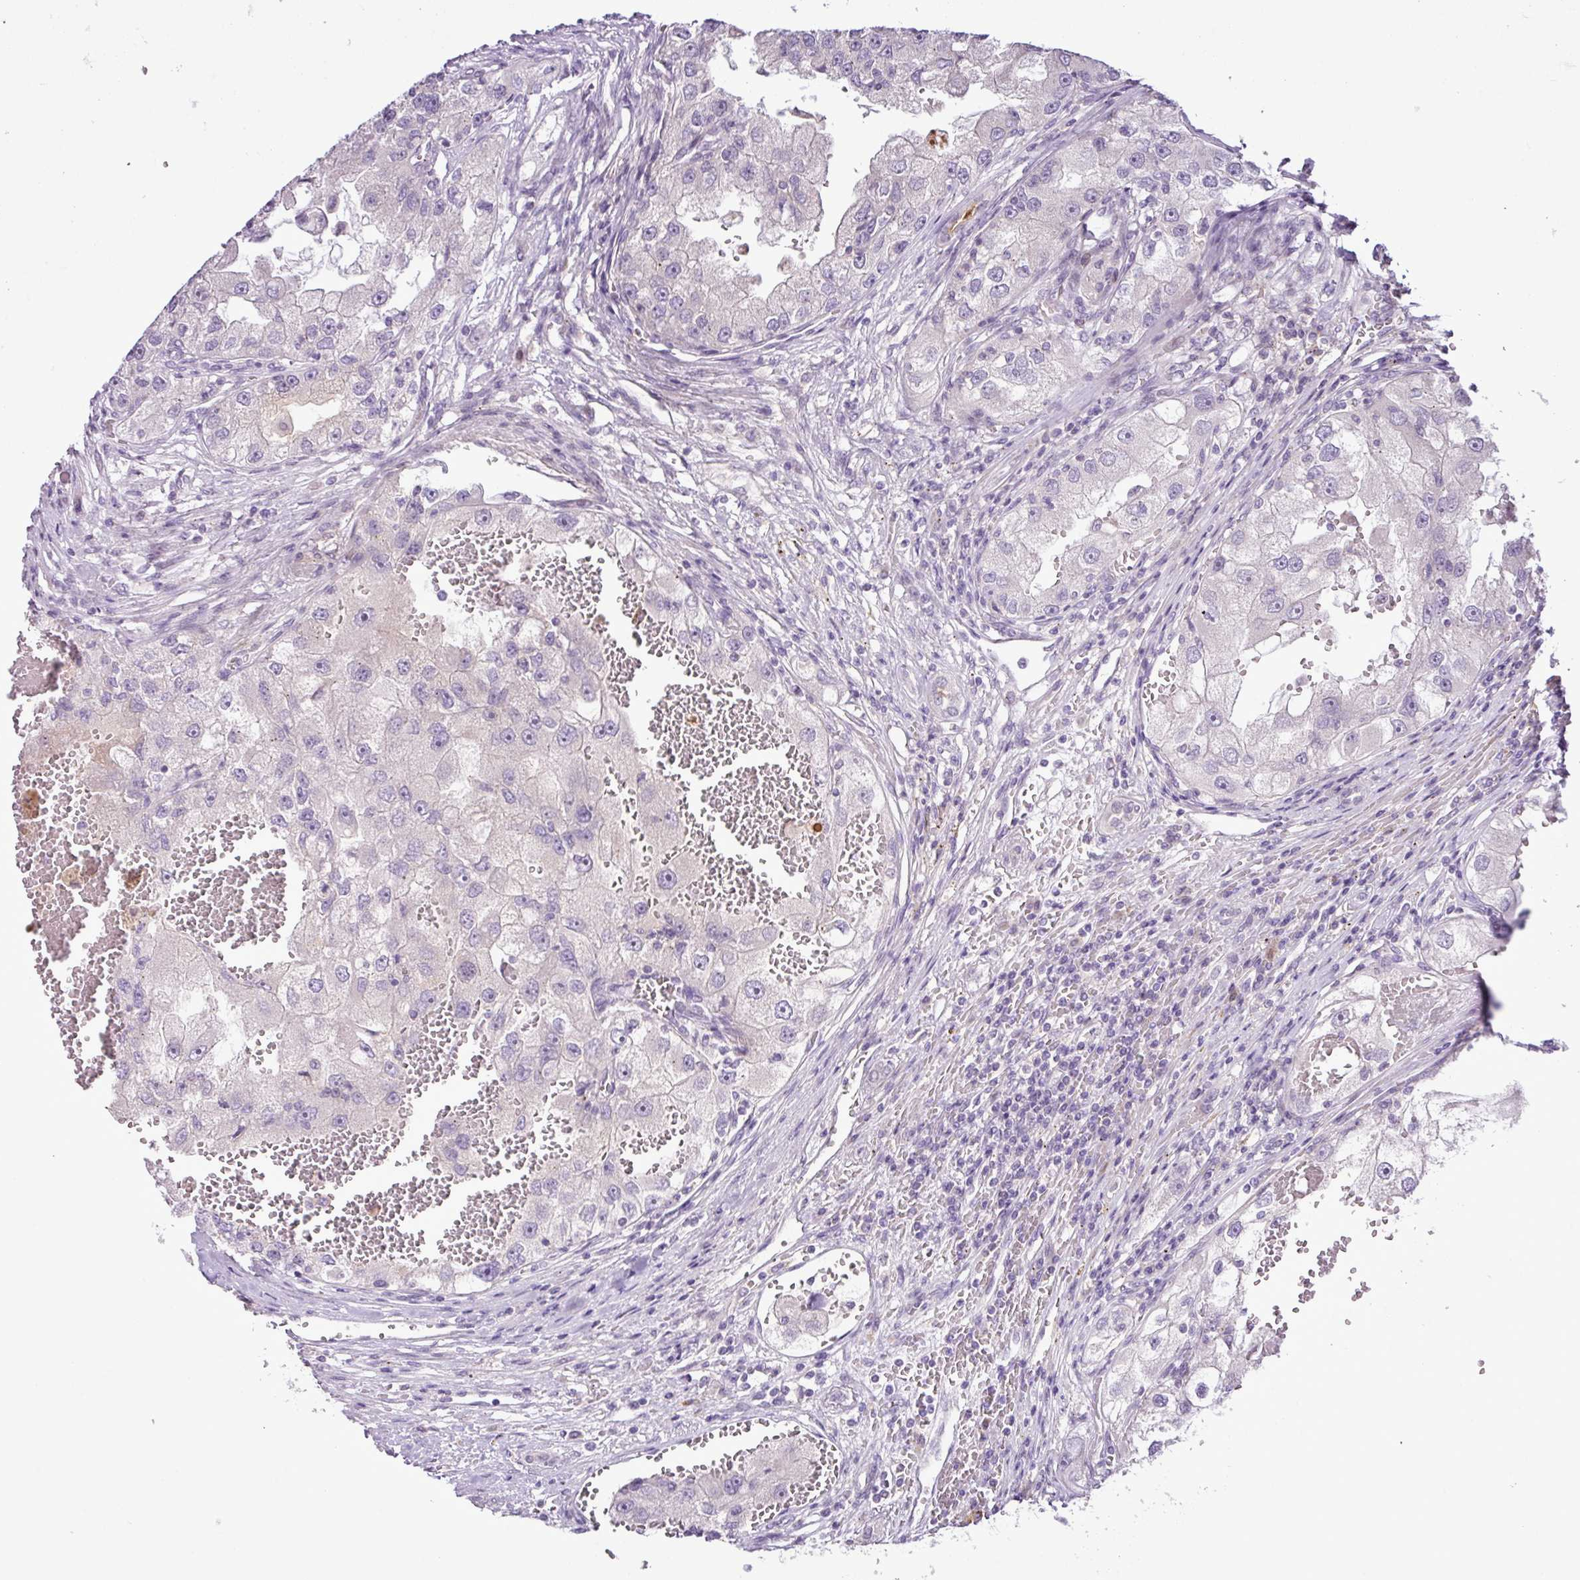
{"staining": {"intensity": "negative", "quantity": "none", "location": "none"}, "tissue": "renal cancer", "cell_type": "Tumor cells", "image_type": "cancer", "snomed": [{"axis": "morphology", "description": "Adenocarcinoma, NOS"}, {"axis": "topography", "description": "Kidney"}], "caption": "This is an immunohistochemistry histopathology image of renal cancer. There is no staining in tumor cells.", "gene": "DNAJB13", "patient": {"sex": "male", "age": 63}}